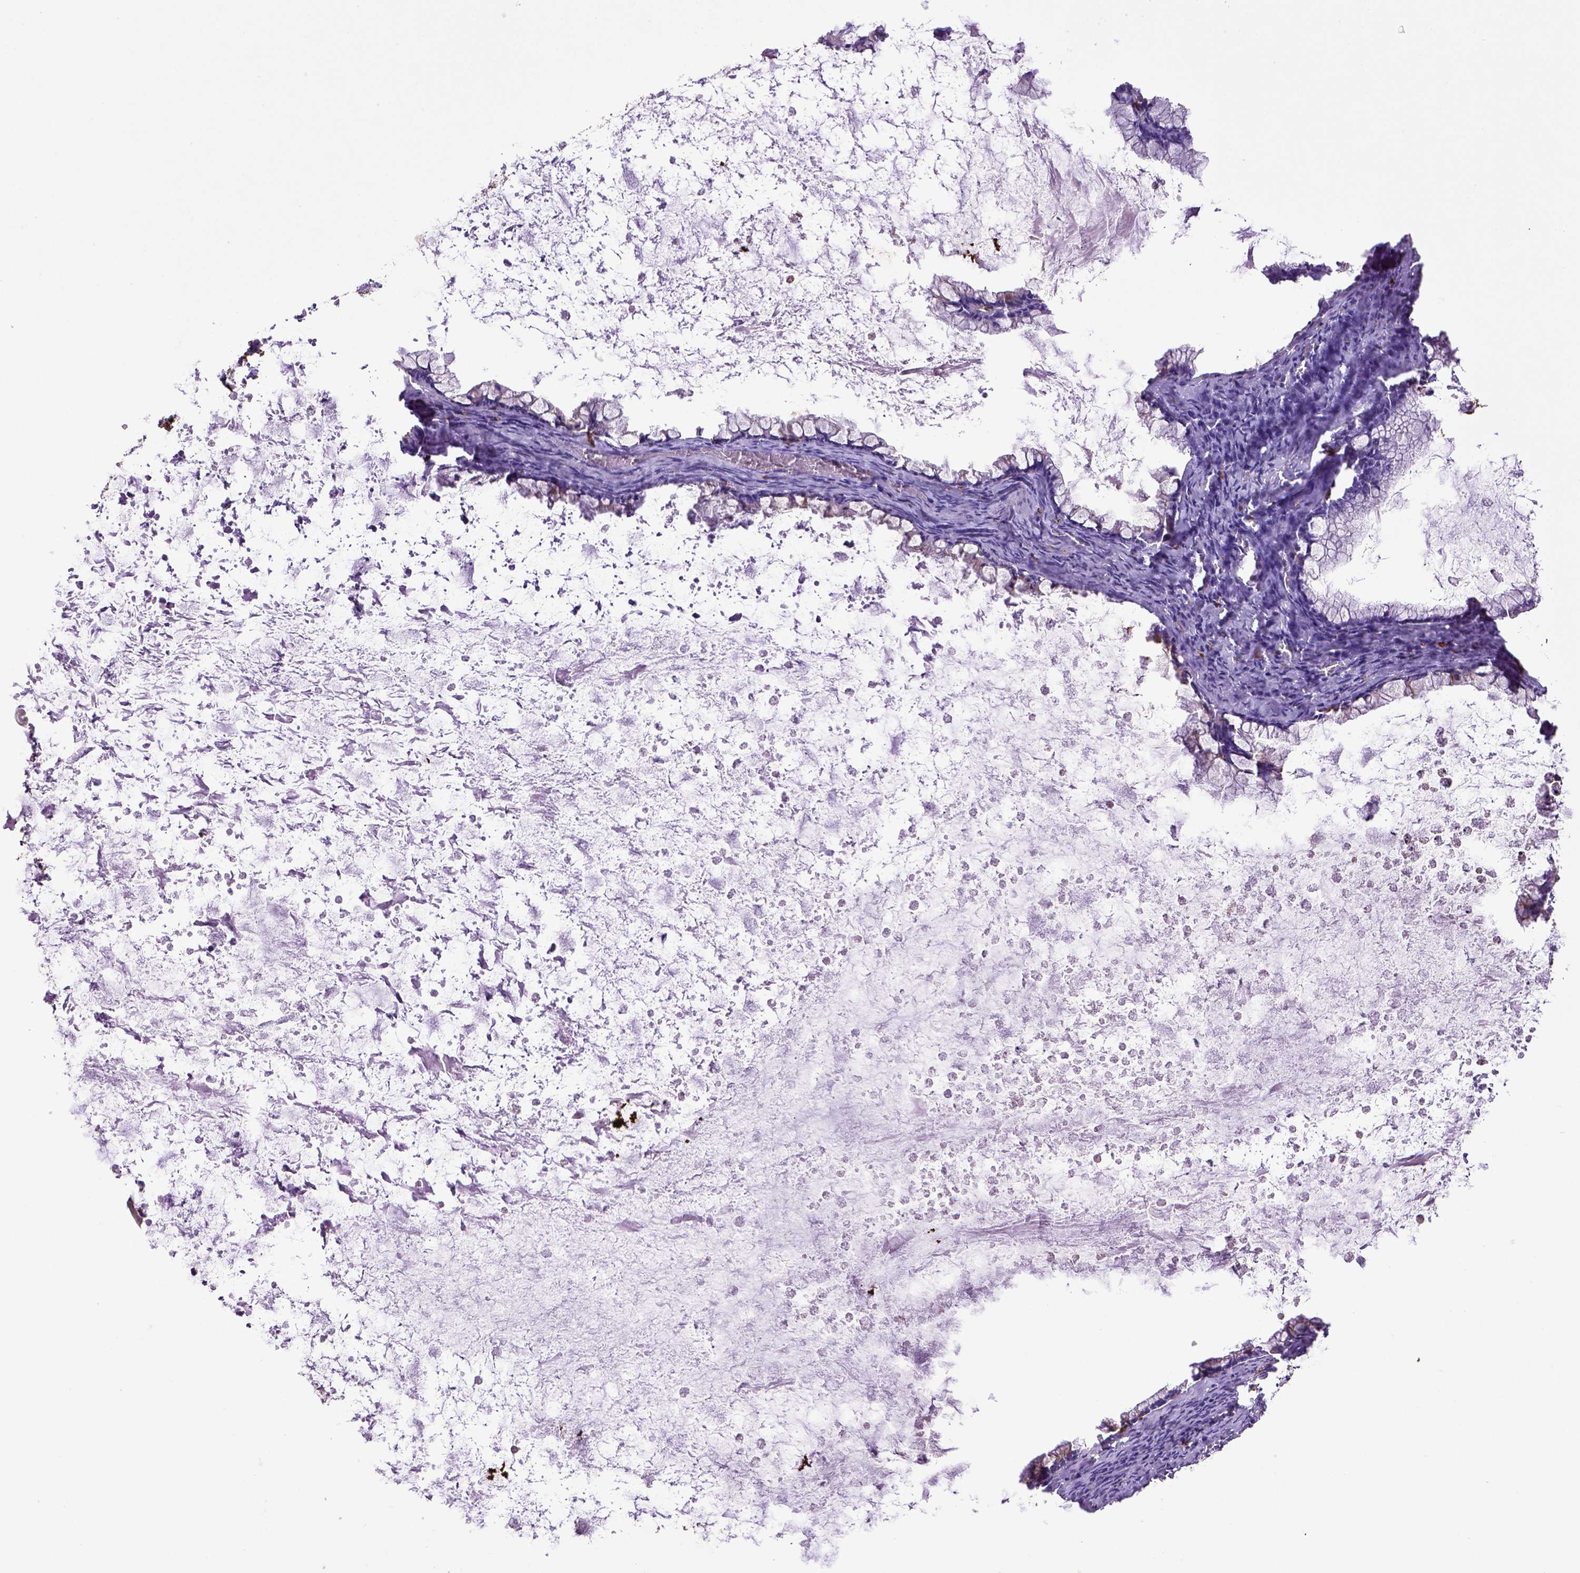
{"staining": {"intensity": "negative", "quantity": "none", "location": "none"}, "tissue": "ovarian cancer", "cell_type": "Tumor cells", "image_type": "cancer", "snomed": [{"axis": "morphology", "description": "Cystadenocarcinoma, mucinous, NOS"}, {"axis": "topography", "description": "Ovary"}], "caption": "Immunohistochemistry (IHC) of mucinous cystadenocarcinoma (ovarian) demonstrates no expression in tumor cells.", "gene": "CD68", "patient": {"sex": "female", "age": 67}}